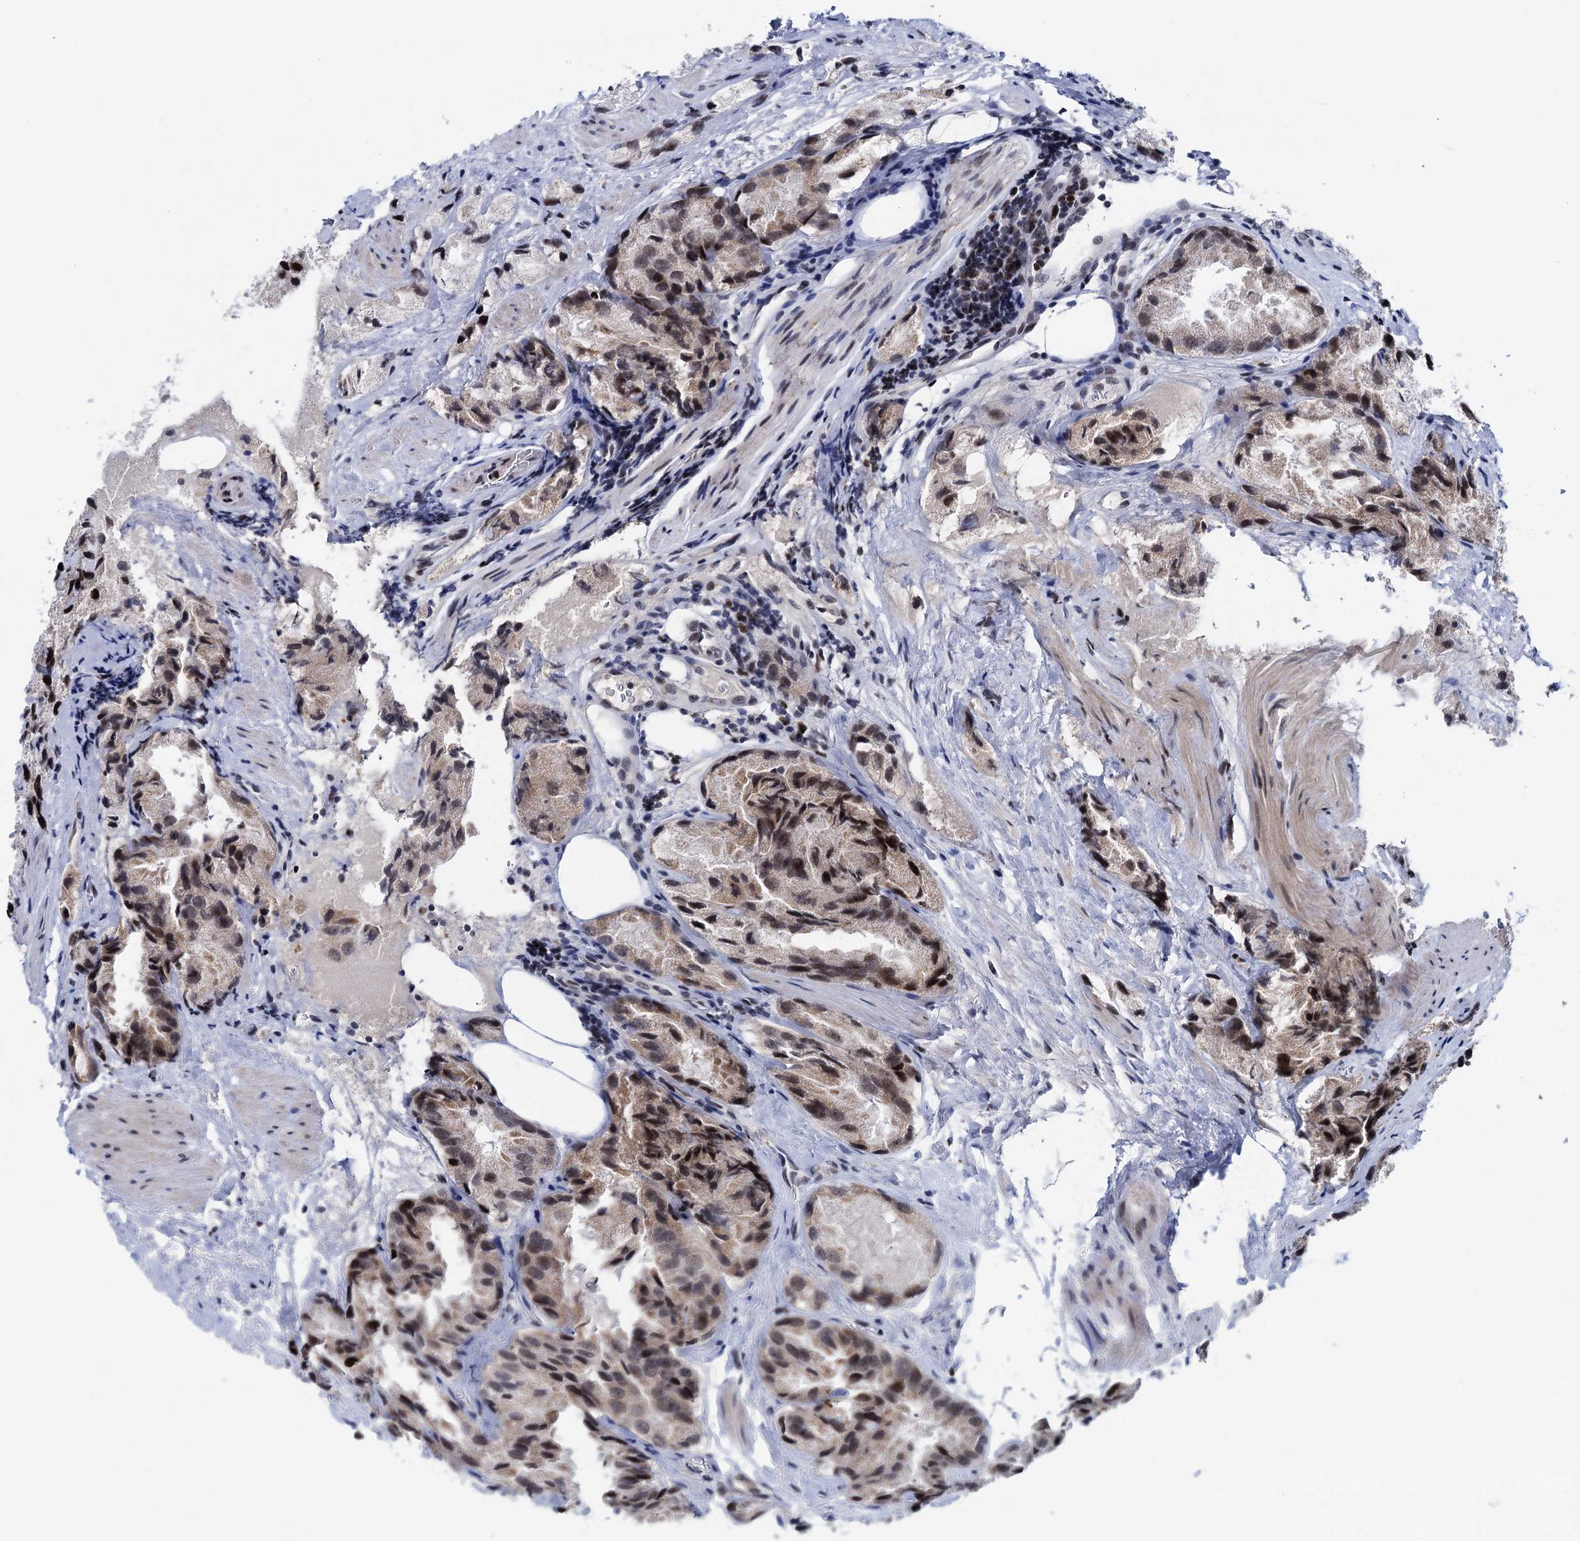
{"staining": {"intensity": "weak", "quantity": "25%-75%", "location": "cytoplasmic/membranous,nuclear"}, "tissue": "prostate cancer", "cell_type": "Tumor cells", "image_type": "cancer", "snomed": [{"axis": "morphology", "description": "Adenocarcinoma, High grade"}, {"axis": "topography", "description": "Prostate"}], "caption": "Immunohistochemistry staining of adenocarcinoma (high-grade) (prostate), which shows low levels of weak cytoplasmic/membranous and nuclear positivity in approximately 25%-75% of tumor cells indicating weak cytoplasmic/membranous and nuclear protein staining. The staining was performed using DAB (3,3'-diaminobenzidine) (brown) for protein detection and nuclei were counterstained in hematoxylin (blue).", "gene": "ZCCHC10", "patient": {"sex": "male", "age": 66}}